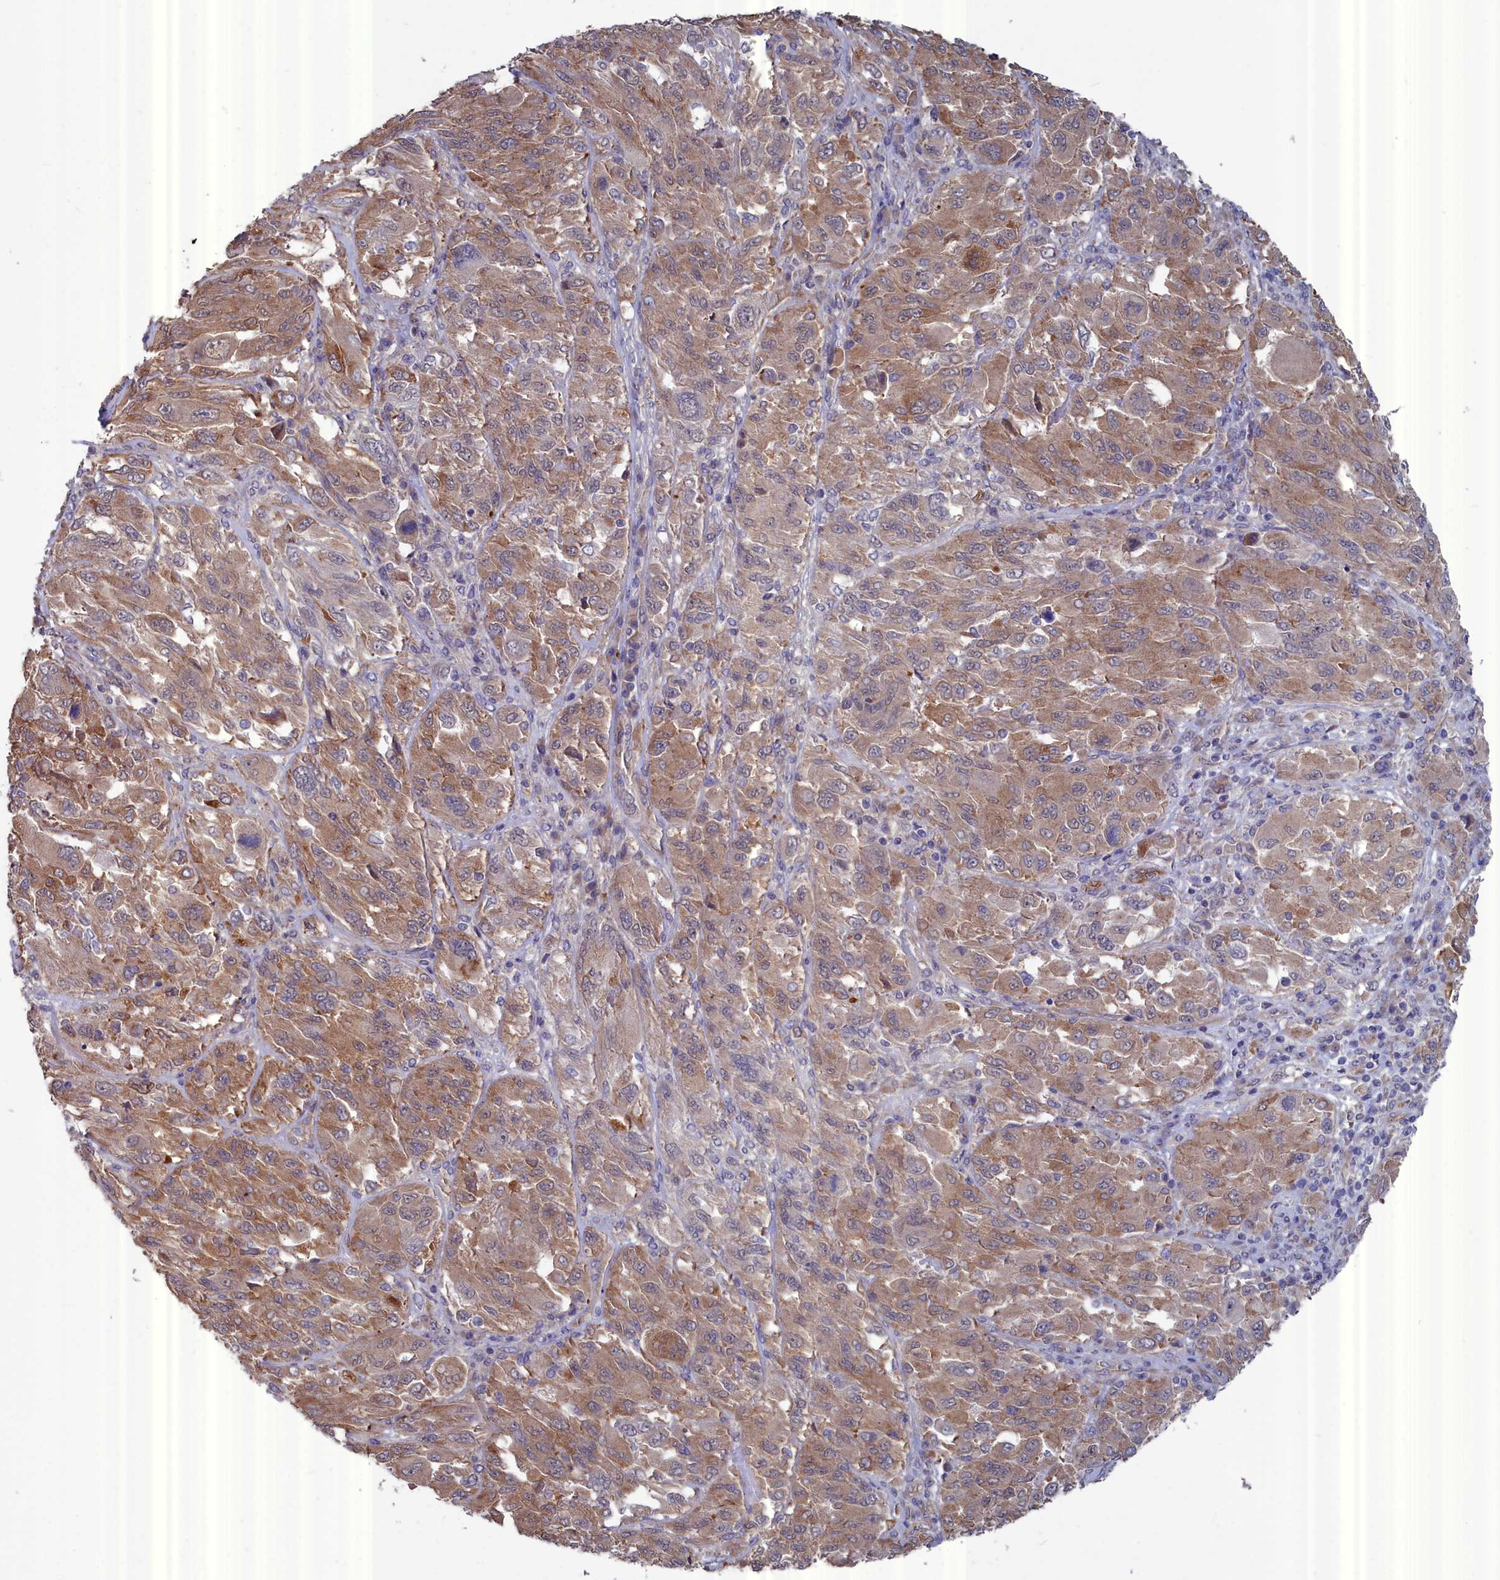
{"staining": {"intensity": "moderate", "quantity": ">75%", "location": "cytoplasmic/membranous"}, "tissue": "melanoma", "cell_type": "Tumor cells", "image_type": "cancer", "snomed": [{"axis": "morphology", "description": "Malignant melanoma, NOS"}, {"axis": "topography", "description": "Skin"}], "caption": "Melanoma stained for a protein shows moderate cytoplasmic/membranous positivity in tumor cells. The staining was performed using DAB, with brown indicating positive protein expression. Nuclei are stained blue with hematoxylin.", "gene": "RDX", "patient": {"sex": "female", "age": 91}}